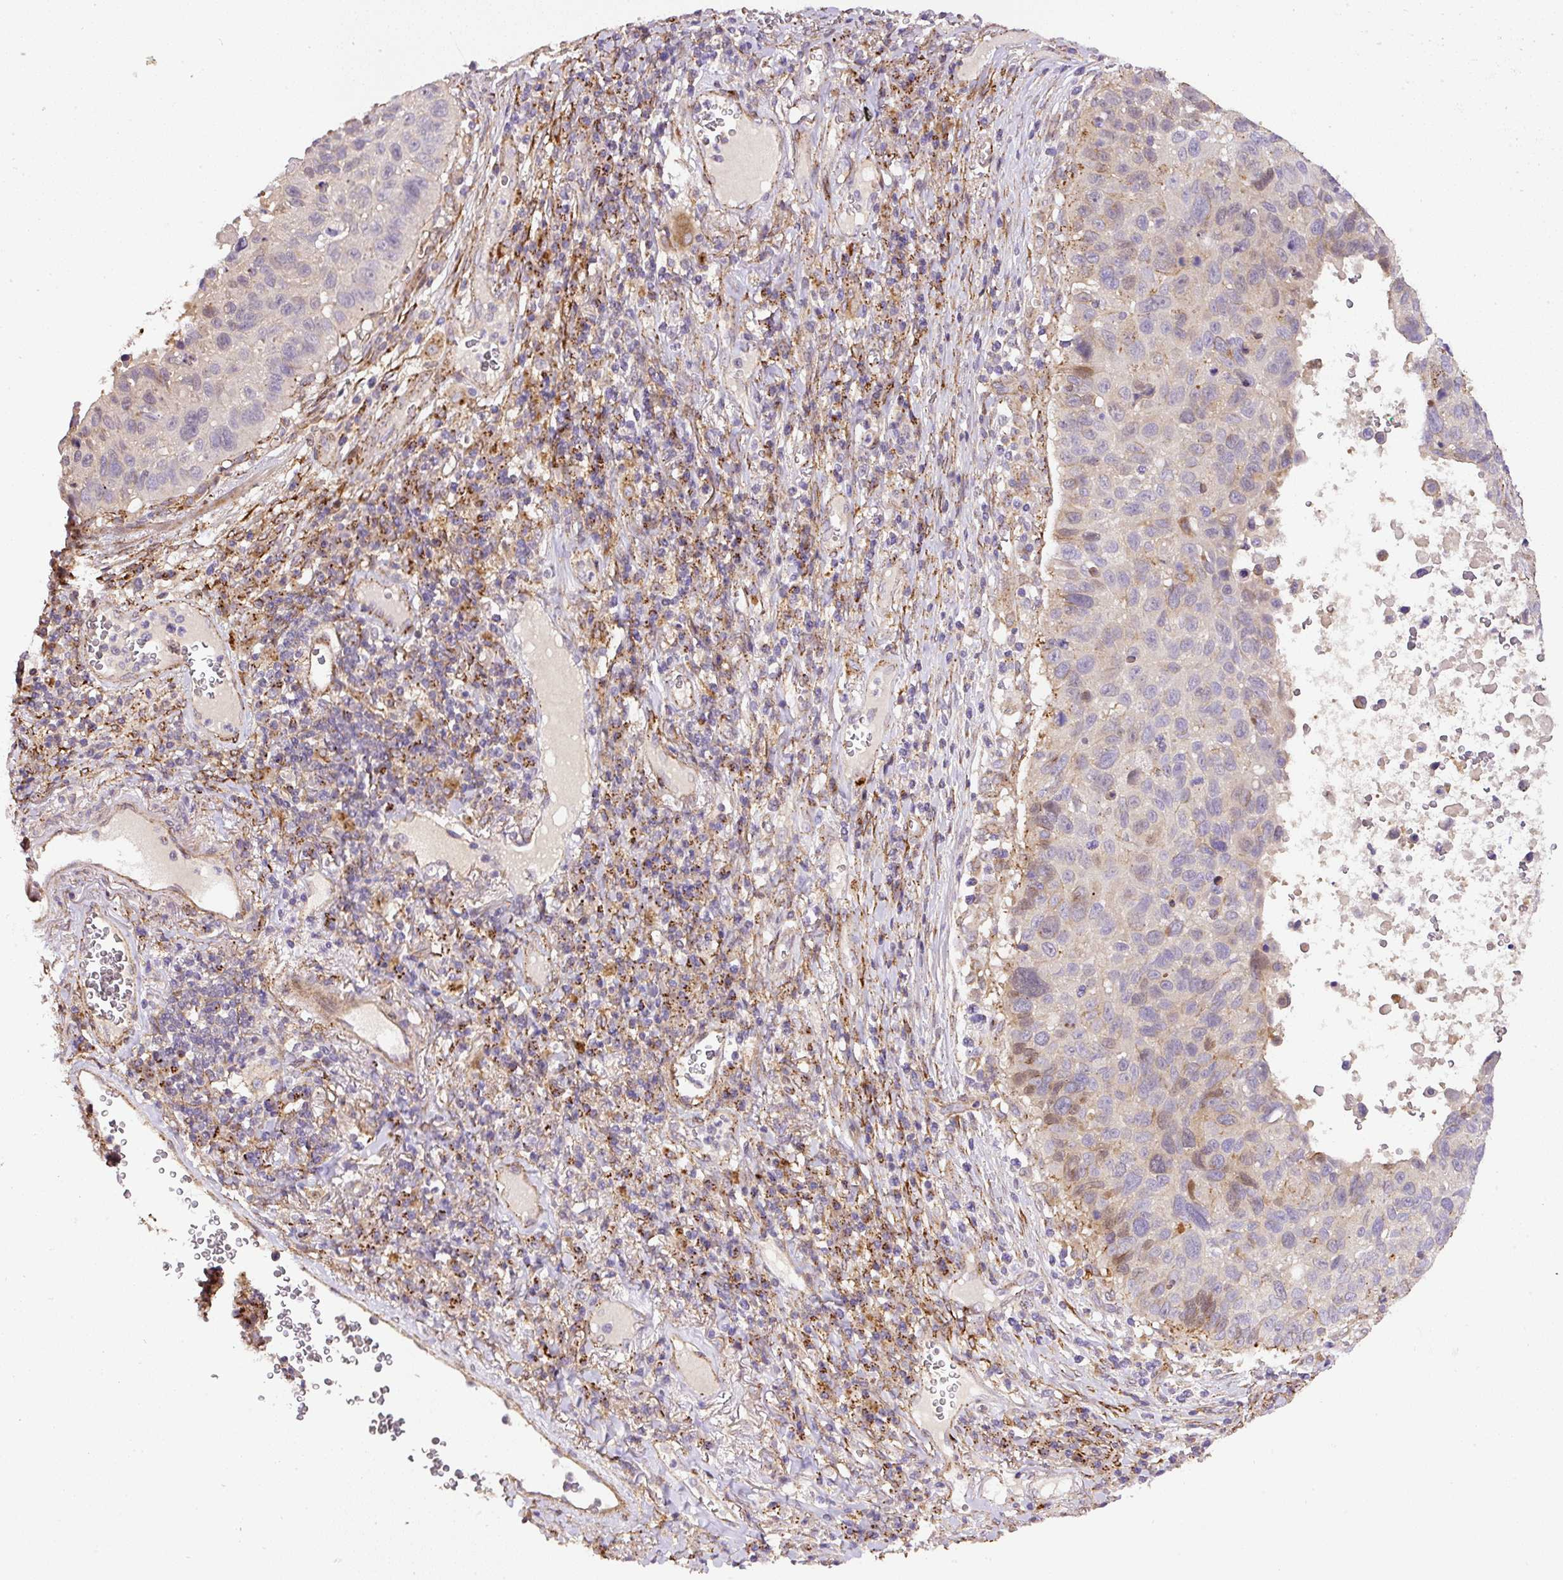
{"staining": {"intensity": "weak", "quantity": "<25%", "location": "nuclear"}, "tissue": "lung cancer", "cell_type": "Tumor cells", "image_type": "cancer", "snomed": [{"axis": "morphology", "description": "Squamous cell carcinoma, NOS"}, {"axis": "topography", "description": "Lung"}], "caption": "Immunohistochemistry micrograph of lung cancer (squamous cell carcinoma) stained for a protein (brown), which reveals no staining in tumor cells.", "gene": "RNF170", "patient": {"sex": "male", "age": 66}}